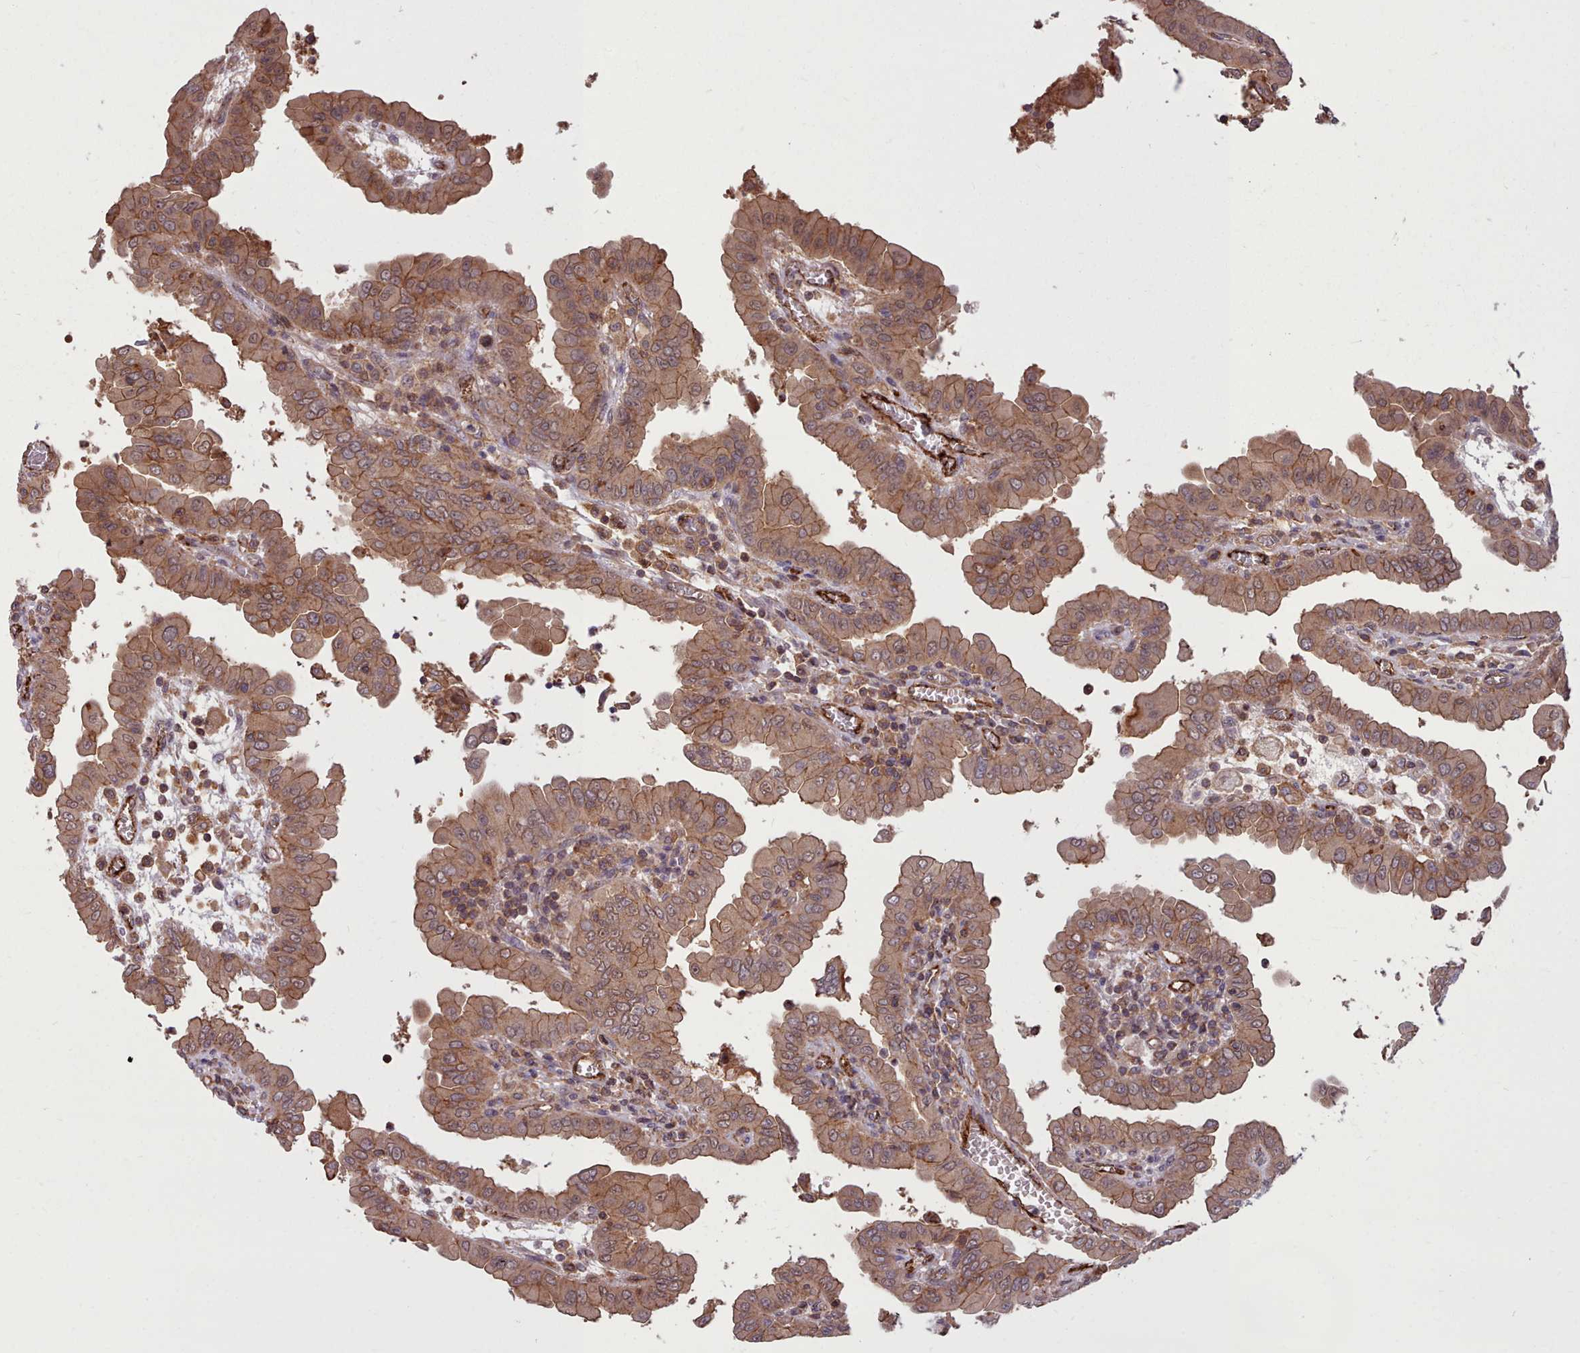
{"staining": {"intensity": "moderate", "quantity": ">75%", "location": "cytoplasmic/membranous"}, "tissue": "thyroid cancer", "cell_type": "Tumor cells", "image_type": "cancer", "snomed": [{"axis": "morphology", "description": "Papillary adenocarcinoma, NOS"}, {"axis": "topography", "description": "Thyroid gland"}], "caption": "Human thyroid cancer stained with a brown dye demonstrates moderate cytoplasmic/membranous positive staining in approximately >75% of tumor cells.", "gene": "STUB1", "patient": {"sex": "male", "age": 33}}